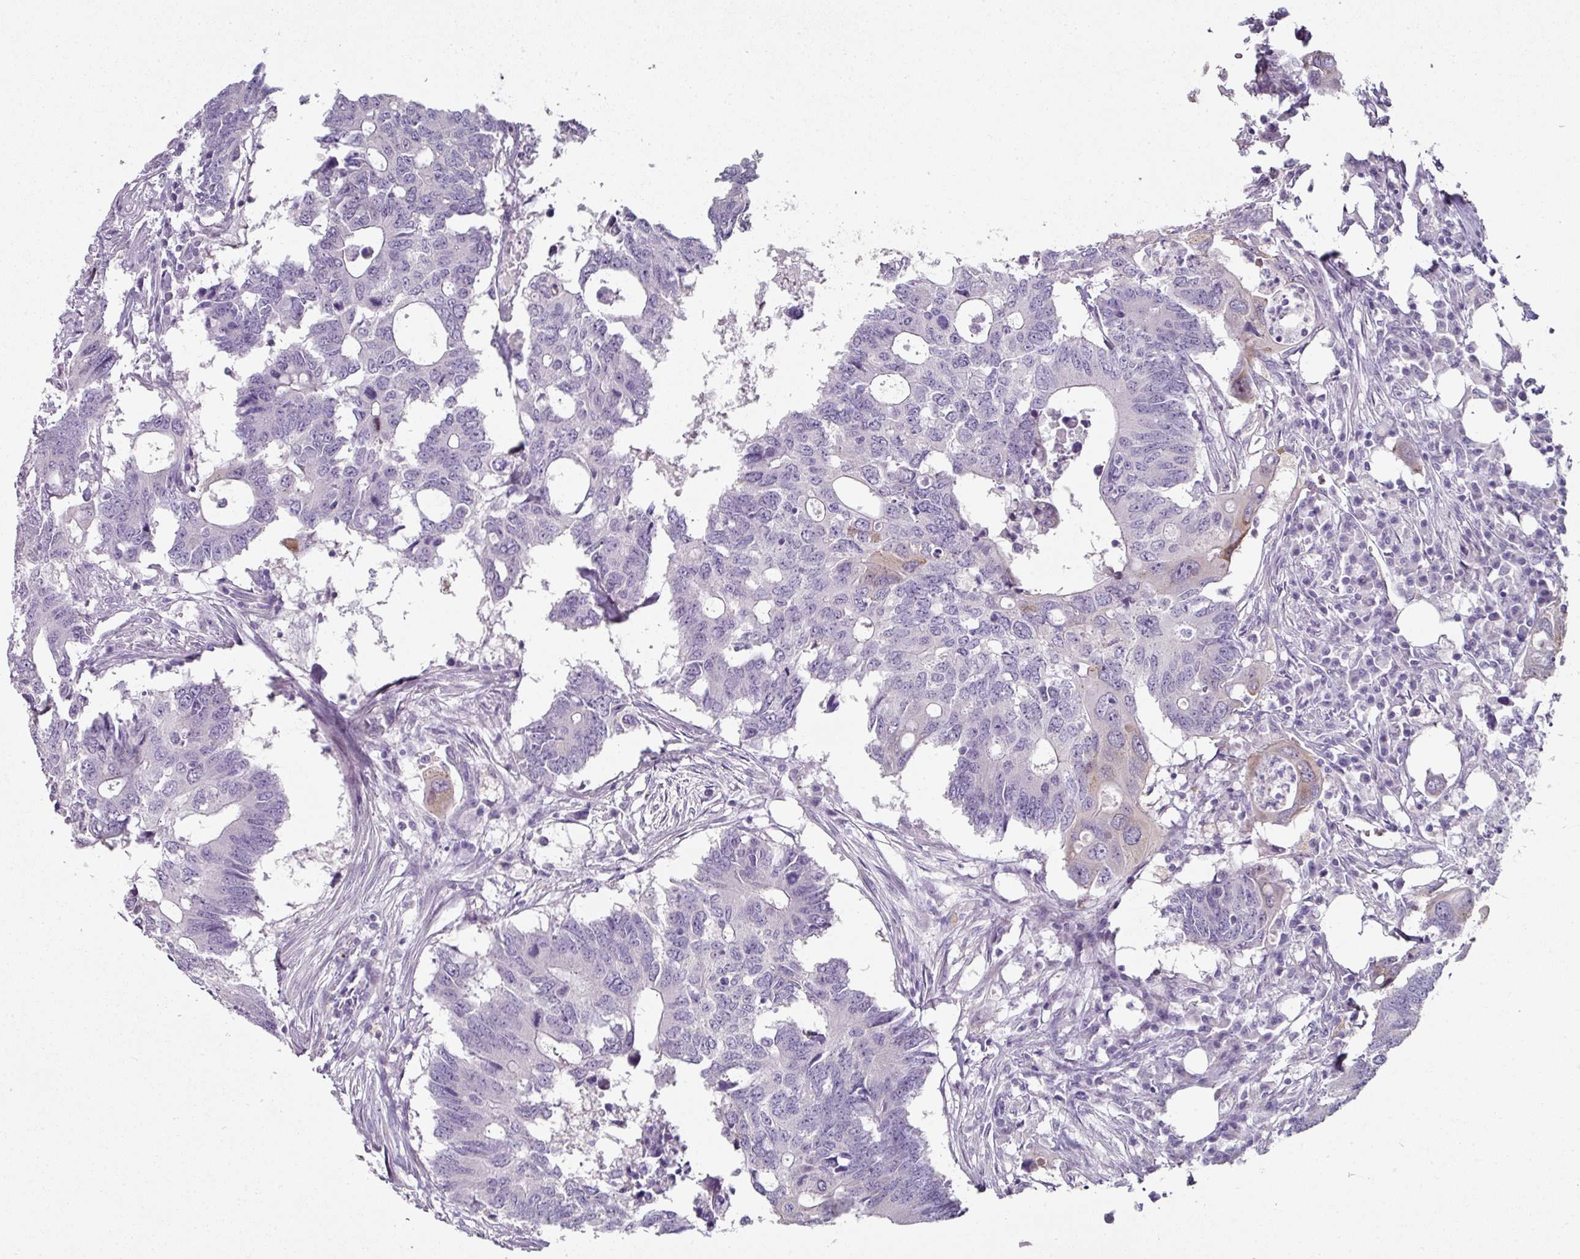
{"staining": {"intensity": "negative", "quantity": "none", "location": "none"}, "tissue": "colorectal cancer", "cell_type": "Tumor cells", "image_type": "cancer", "snomed": [{"axis": "morphology", "description": "Adenocarcinoma, NOS"}, {"axis": "topography", "description": "Colon"}], "caption": "Tumor cells show no significant staining in adenocarcinoma (colorectal). (Stains: DAB immunohistochemistry (IHC) with hematoxylin counter stain, Microscopy: brightfield microscopy at high magnification).", "gene": "C19orf33", "patient": {"sex": "male", "age": 71}}